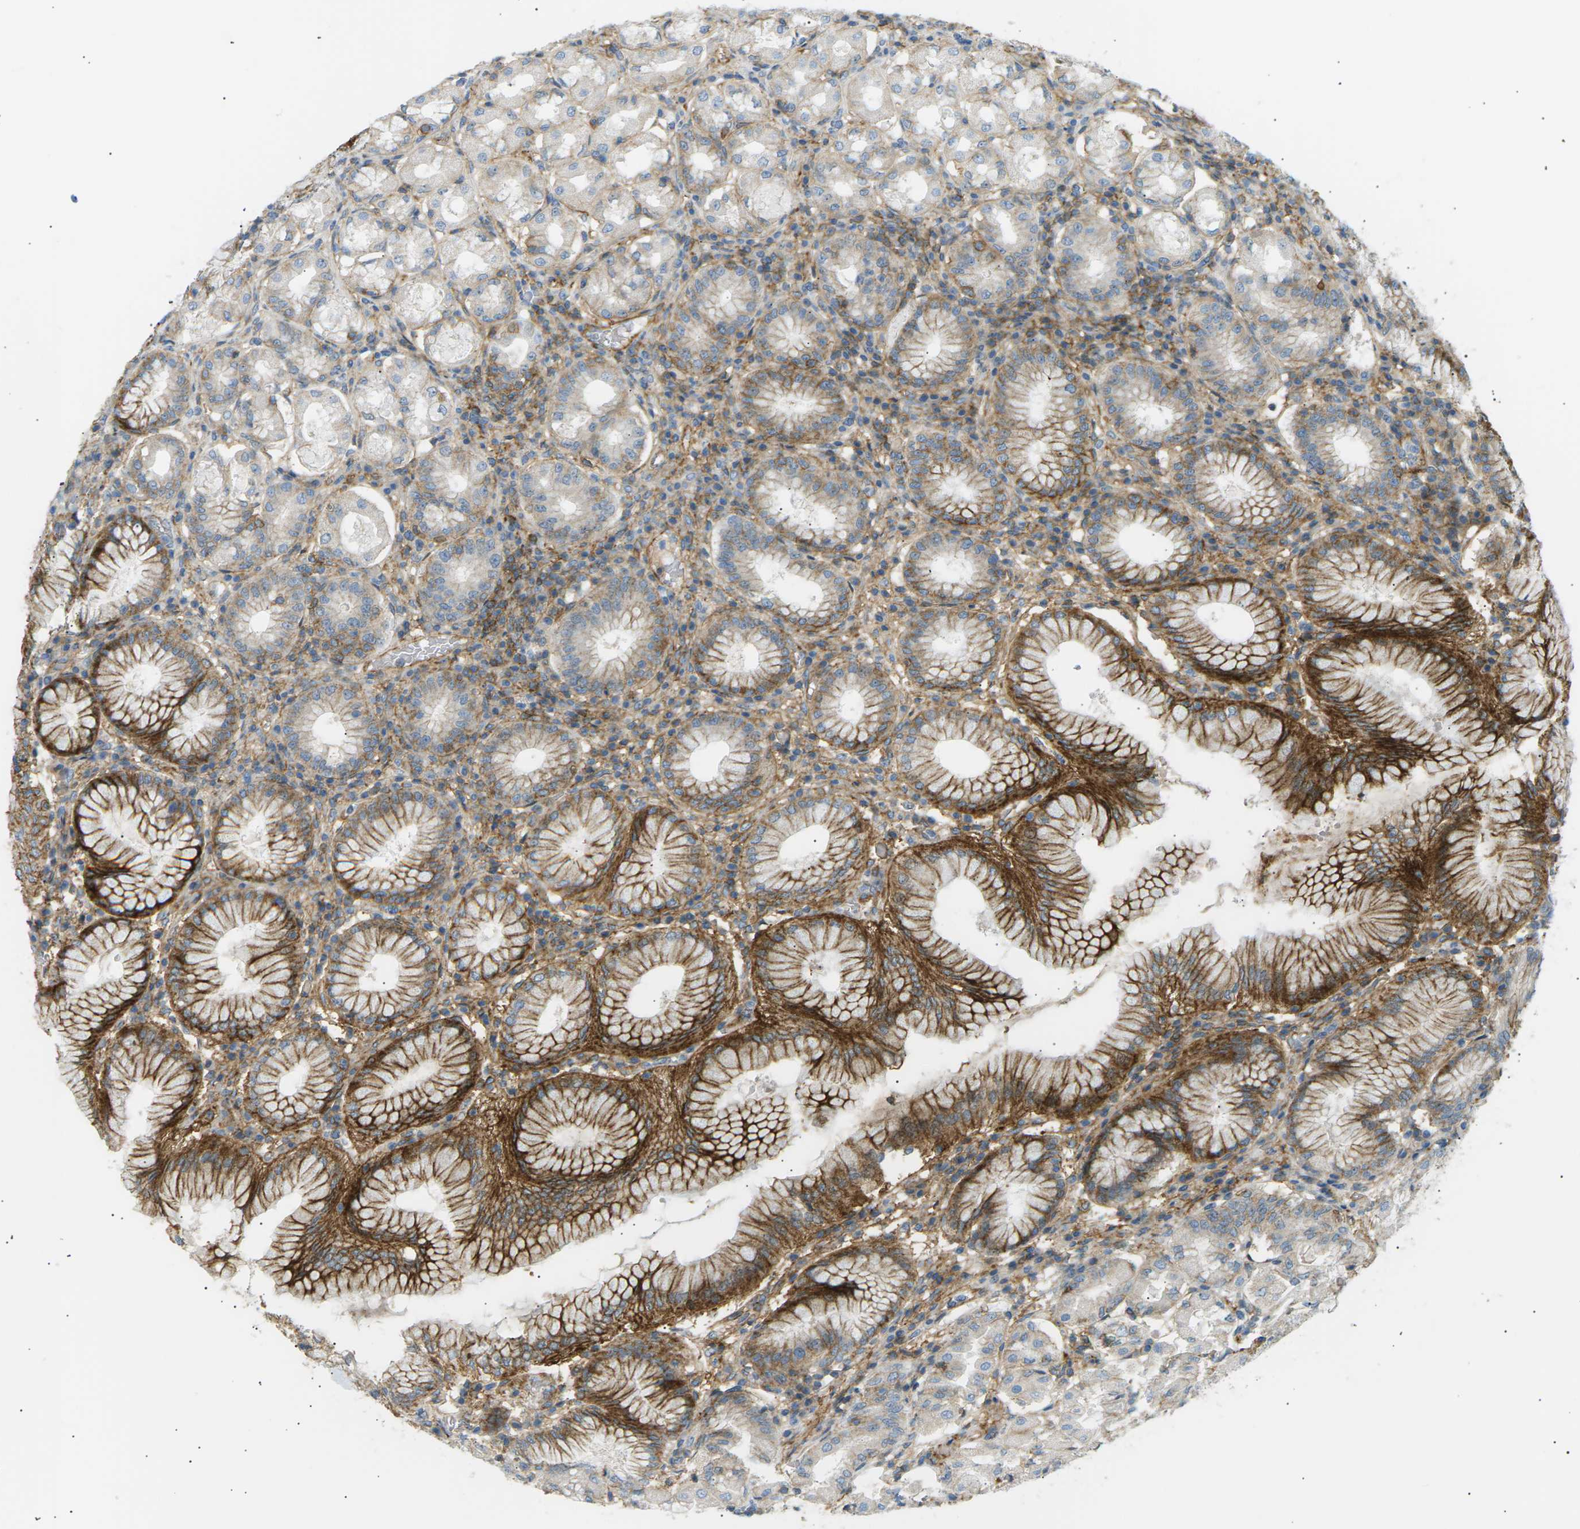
{"staining": {"intensity": "strong", "quantity": "25%-75%", "location": "cytoplasmic/membranous"}, "tissue": "stomach", "cell_type": "Glandular cells", "image_type": "normal", "snomed": [{"axis": "morphology", "description": "Normal tissue, NOS"}, {"axis": "topography", "description": "Stomach"}, {"axis": "topography", "description": "Stomach, lower"}], "caption": "Immunohistochemical staining of benign human stomach demonstrates 25%-75% levels of strong cytoplasmic/membranous protein positivity in about 25%-75% of glandular cells. The protein of interest is stained brown, and the nuclei are stained in blue (DAB (3,3'-diaminobenzidine) IHC with brightfield microscopy, high magnification).", "gene": "ATP2B4", "patient": {"sex": "female", "age": 56}}